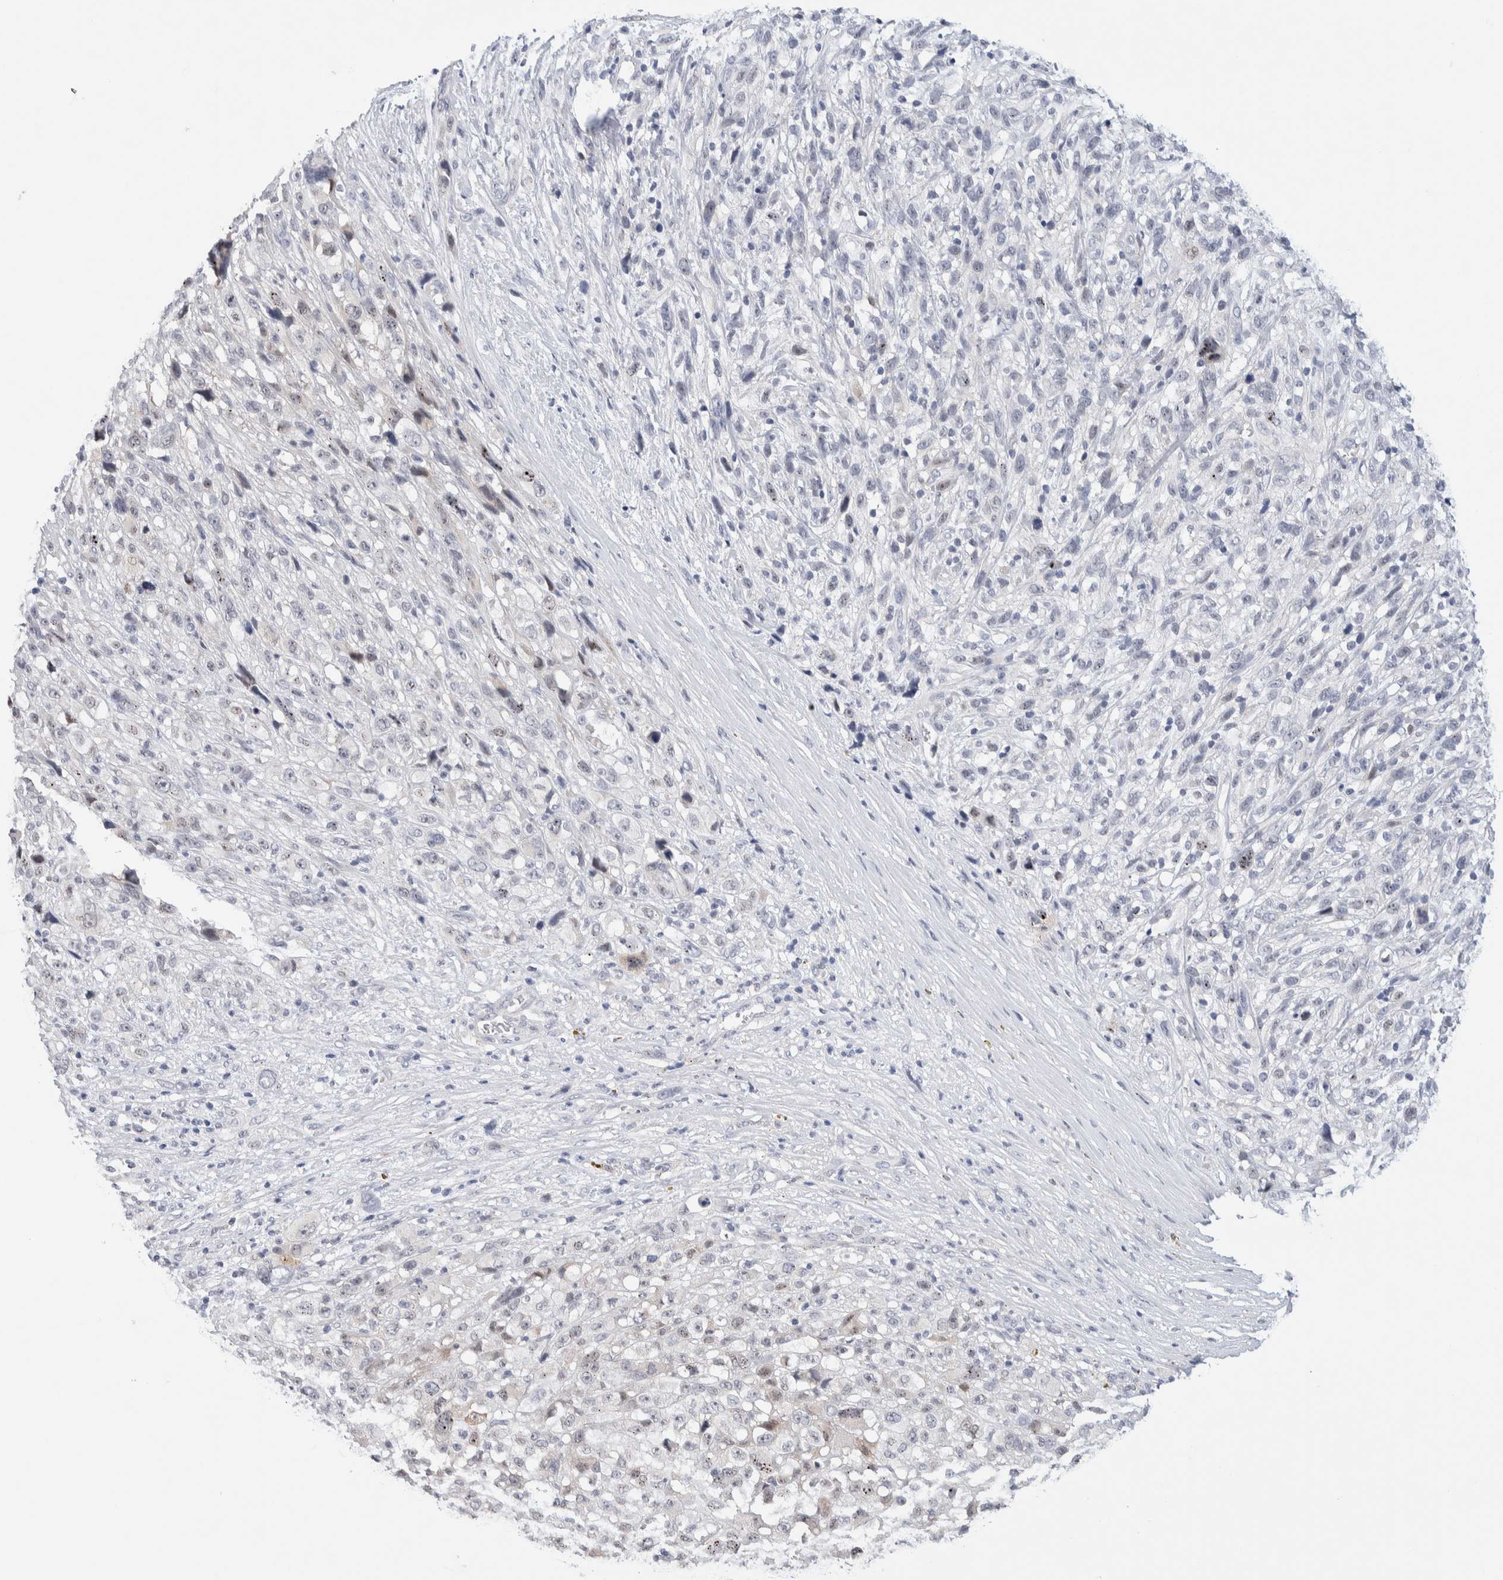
{"staining": {"intensity": "negative", "quantity": "none", "location": "none"}, "tissue": "melanoma", "cell_type": "Tumor cells", "image_type": "cancer", "snomed": [{"axis": "morphology", "description": "Malignant melanoma, NOS"}, {"axis": "topography", "description": "Skin"}], "caption": "Malignant melanoma stained for a protein using immunohistochemistry exhibits no positivity tumor cells.", "gene": "DNAJB6", "patient": {"sex": "female", "age": 55}}